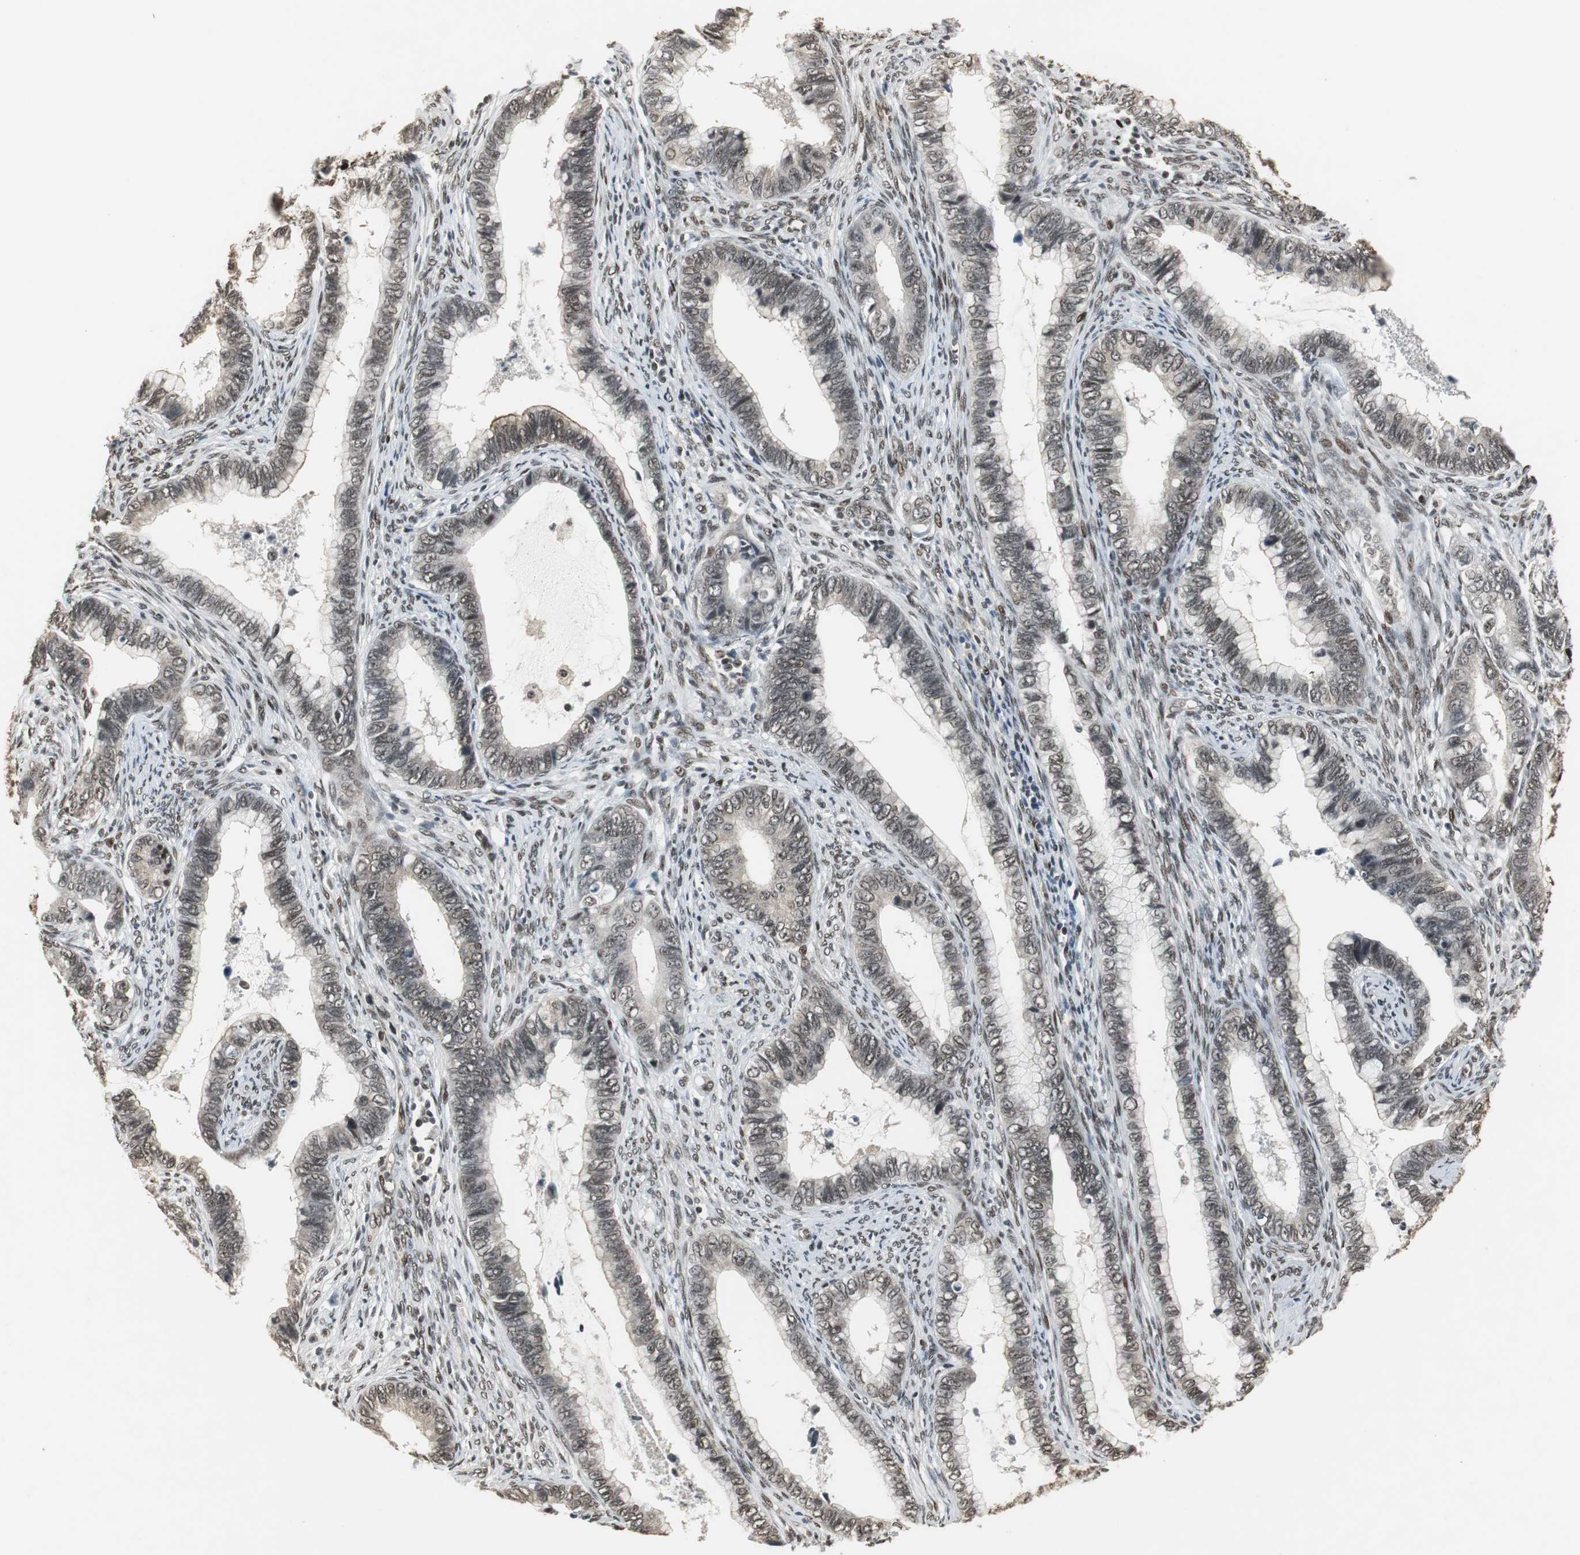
{"staining": {"intensity": "weak", "quantity": "25%-75%", "location": "cytoplasmic/membranous,nuclear"}, "tissue": "cervical cancer", "cell_type": "Tumor cells", "image_type": "cancer", "snomed": [{"axis": "morphology", "description": "Adenocarcinoma, NOS"}, {"axis": "topography", "description": "Cervix"}], "caption": "Immunohistochemical staining of cervical adenocarcinoma exhibits weak cytoplasmic/membranous and nuclear protein positivity in approximately 25%-75% of tumor cells.", "gene": "TAF5", "patient": {"sex": "female", "age": 44}}